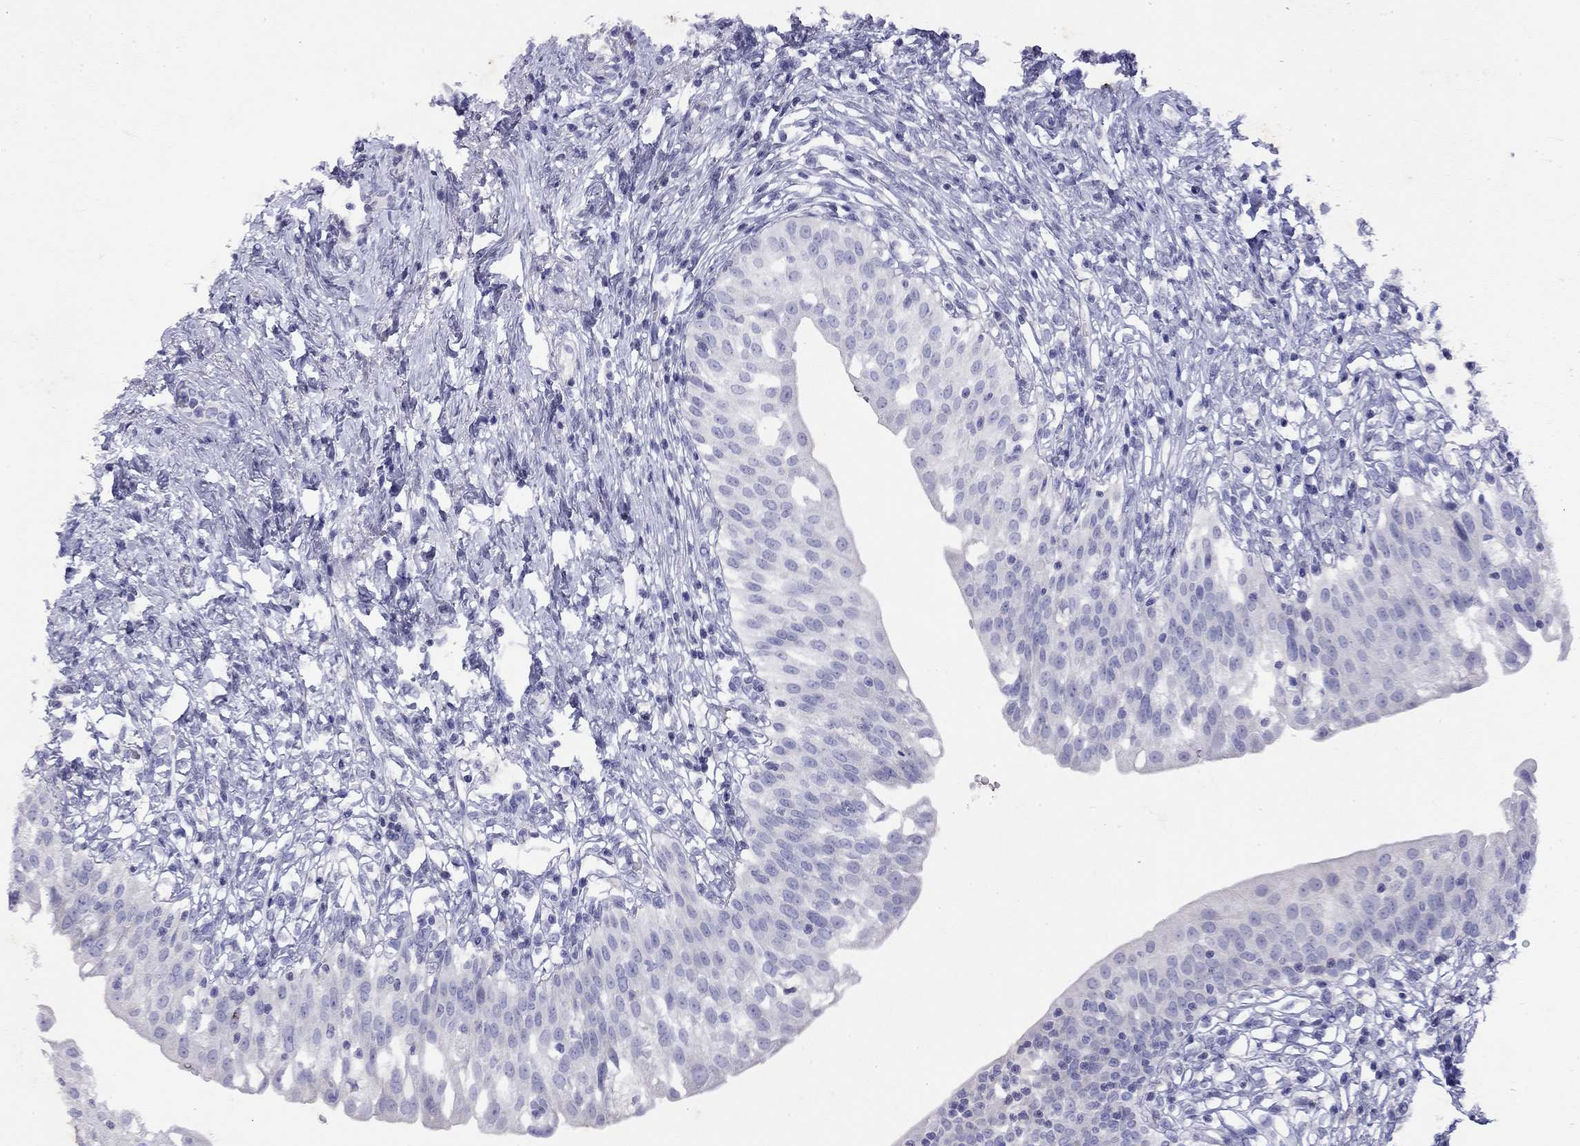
{"staining": {"intensity": "negative", "quantity": "none", "location": "none"}, "tissue": "urinary bladder", "cell_type": "Urothelial cells", "image_type": "normal", "snomed": [{"axis": "morphology", "description": "Normal tissue, NOS"}, {"axis": "topography", "description": "Urinary bladder"}], "caption": "This photomicrograph is of unremarkable urinary bladder stained with immunohistochemistry (IHC) to label a protein in brown with the nuclei are counter-stained blue. There is no staining in urothelial cells. The staining is performed using DAB brown chromogen with nuclei counter-stained in using hematoxylin.", "gene": "GNAT3", "patient": {"sex": "male", "age": 76}}